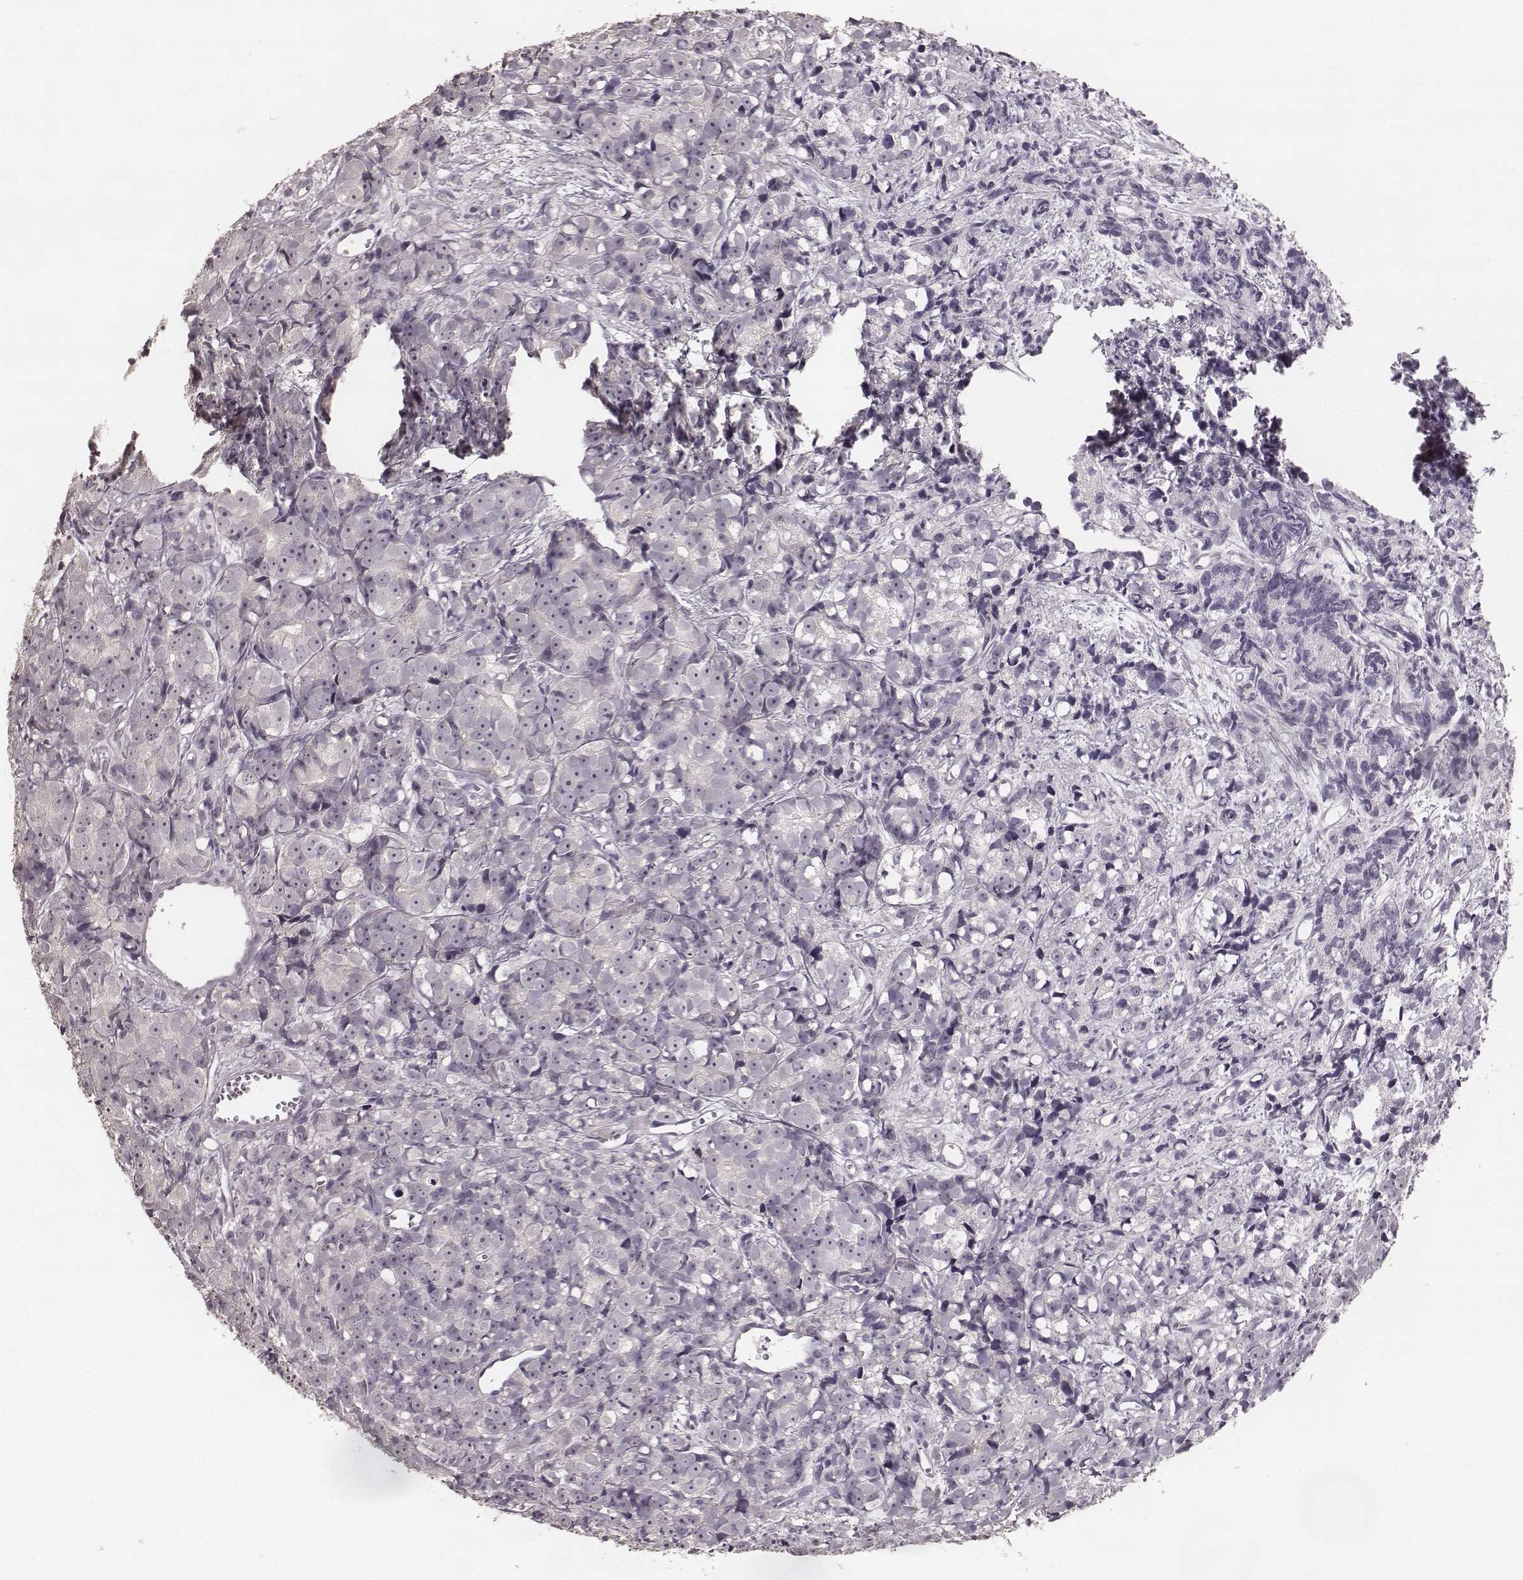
{"staining": {"intensity": "negative", "quantity": "none", "location": "none"}, "tissue": "prostate cancer", "cell_type": "Tumor cells", "image_type": "cancer", "snomed": [{"axis": "morphology", "description": "Adenocarcinoma, High grade"}, {"axis": "topography", "description": "Prostate"}], "caption": "Protein analysis of adenocarcinoma (high-grade) (prostate) demonstrates no significant staining in tumor cells.", "gene": "LY6K", "patient": {"sex": "male", "age": 77}}